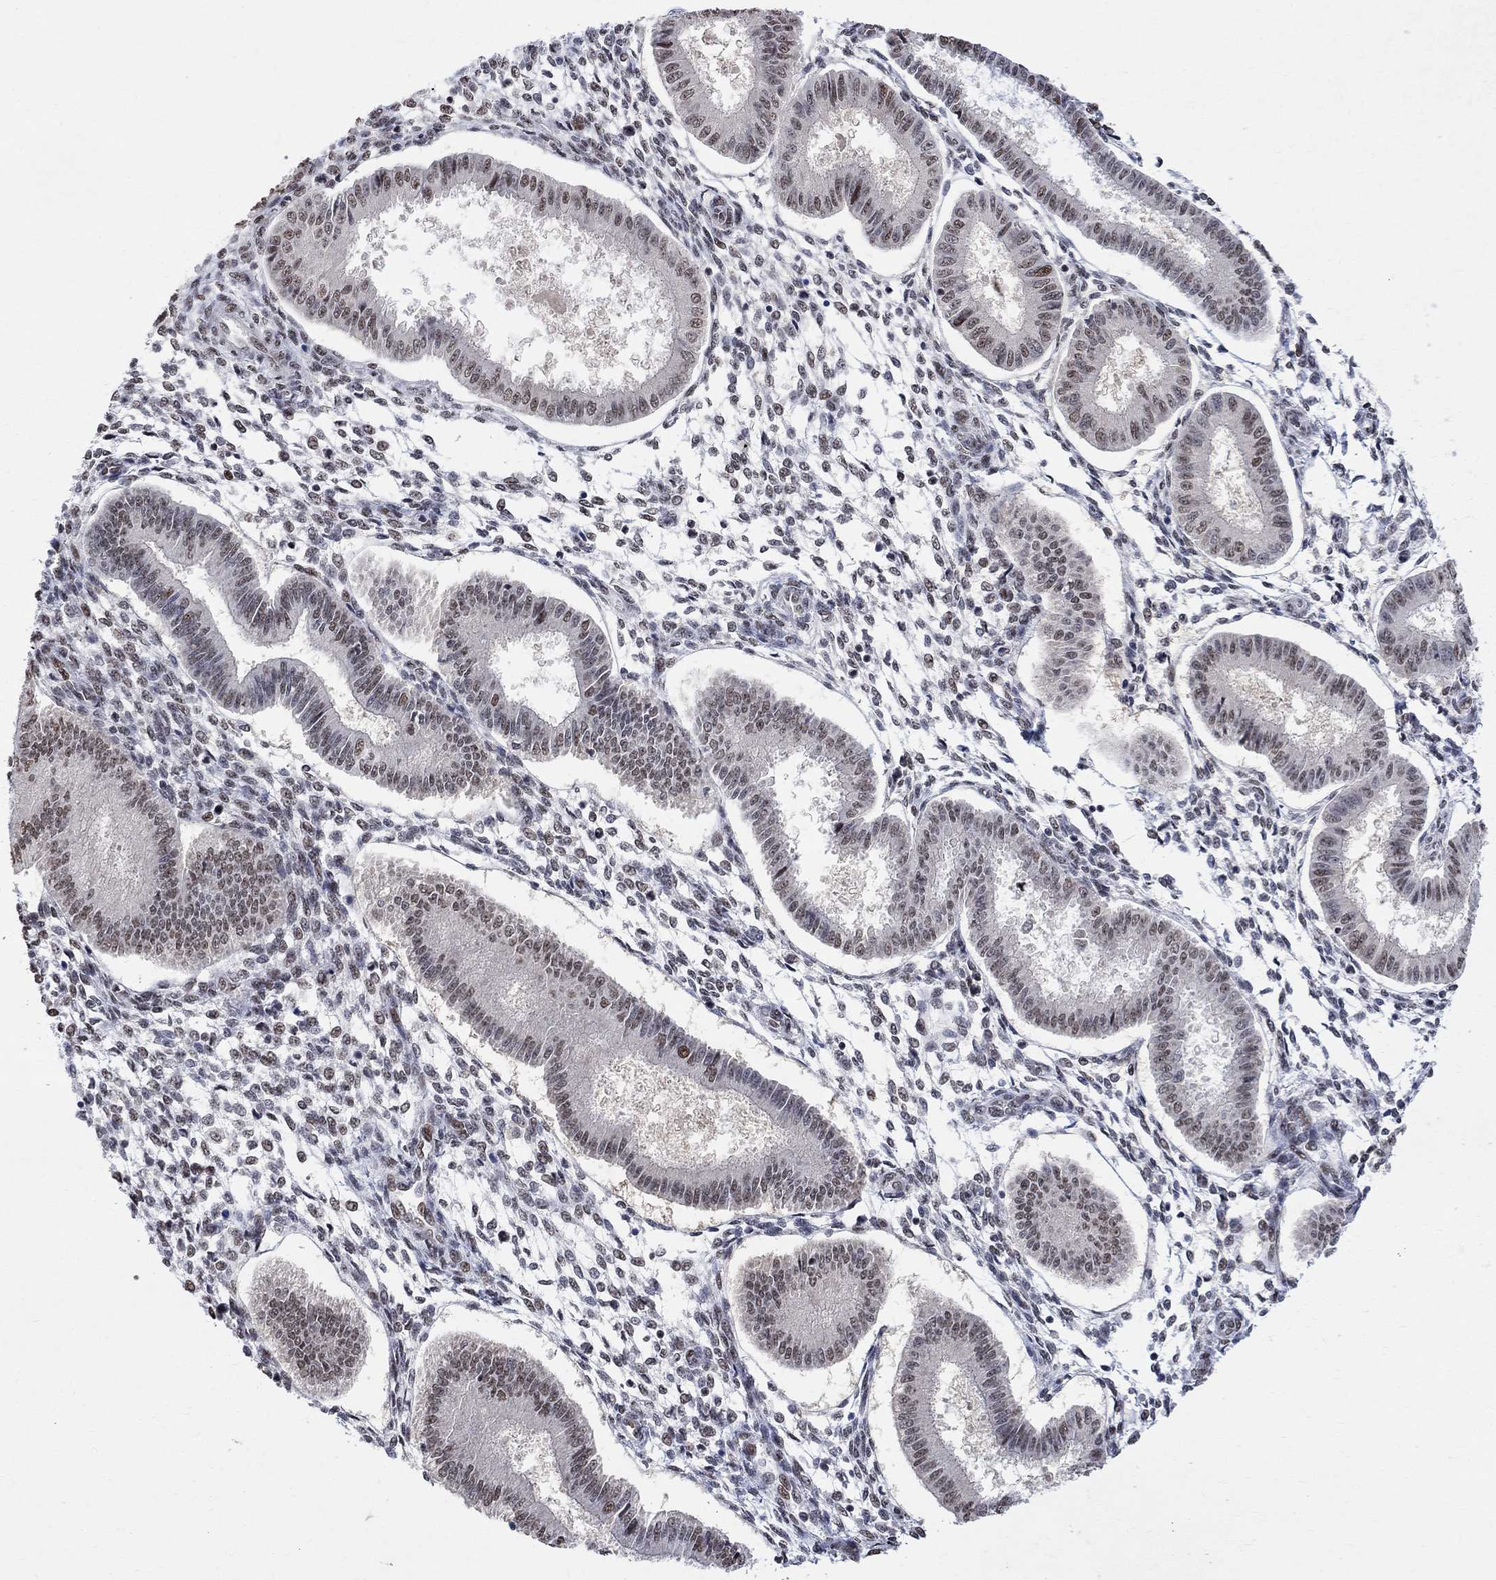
{"staining": {"intensity": "strong", "quantity": "<25%", "location": "nuclear"}, "tissue": "endometrium", "cell_type": "Cells in endometrial stroma", "image_type": "normal", "snomed": [{"axis": "morphology", "description": "Normal tissue, NOS"}, {"axis": "topography", "description": "Endometrium"}], "caption": "Immunohistochemistry (IHC) staining of normal endometrium, which demonstrates medium levels of strong nuclear positivity in approximately <25% of cells in endometrial stroma indicating strong nuclear protein expression. The staining was performed using DAB (3,3'-diaminobenzidine) (brown) for protein detection and nuclei were counterstained in hematoxylin (blue).", "gene": "E4F1", "patient": {"sex": "female", "age": 43}}